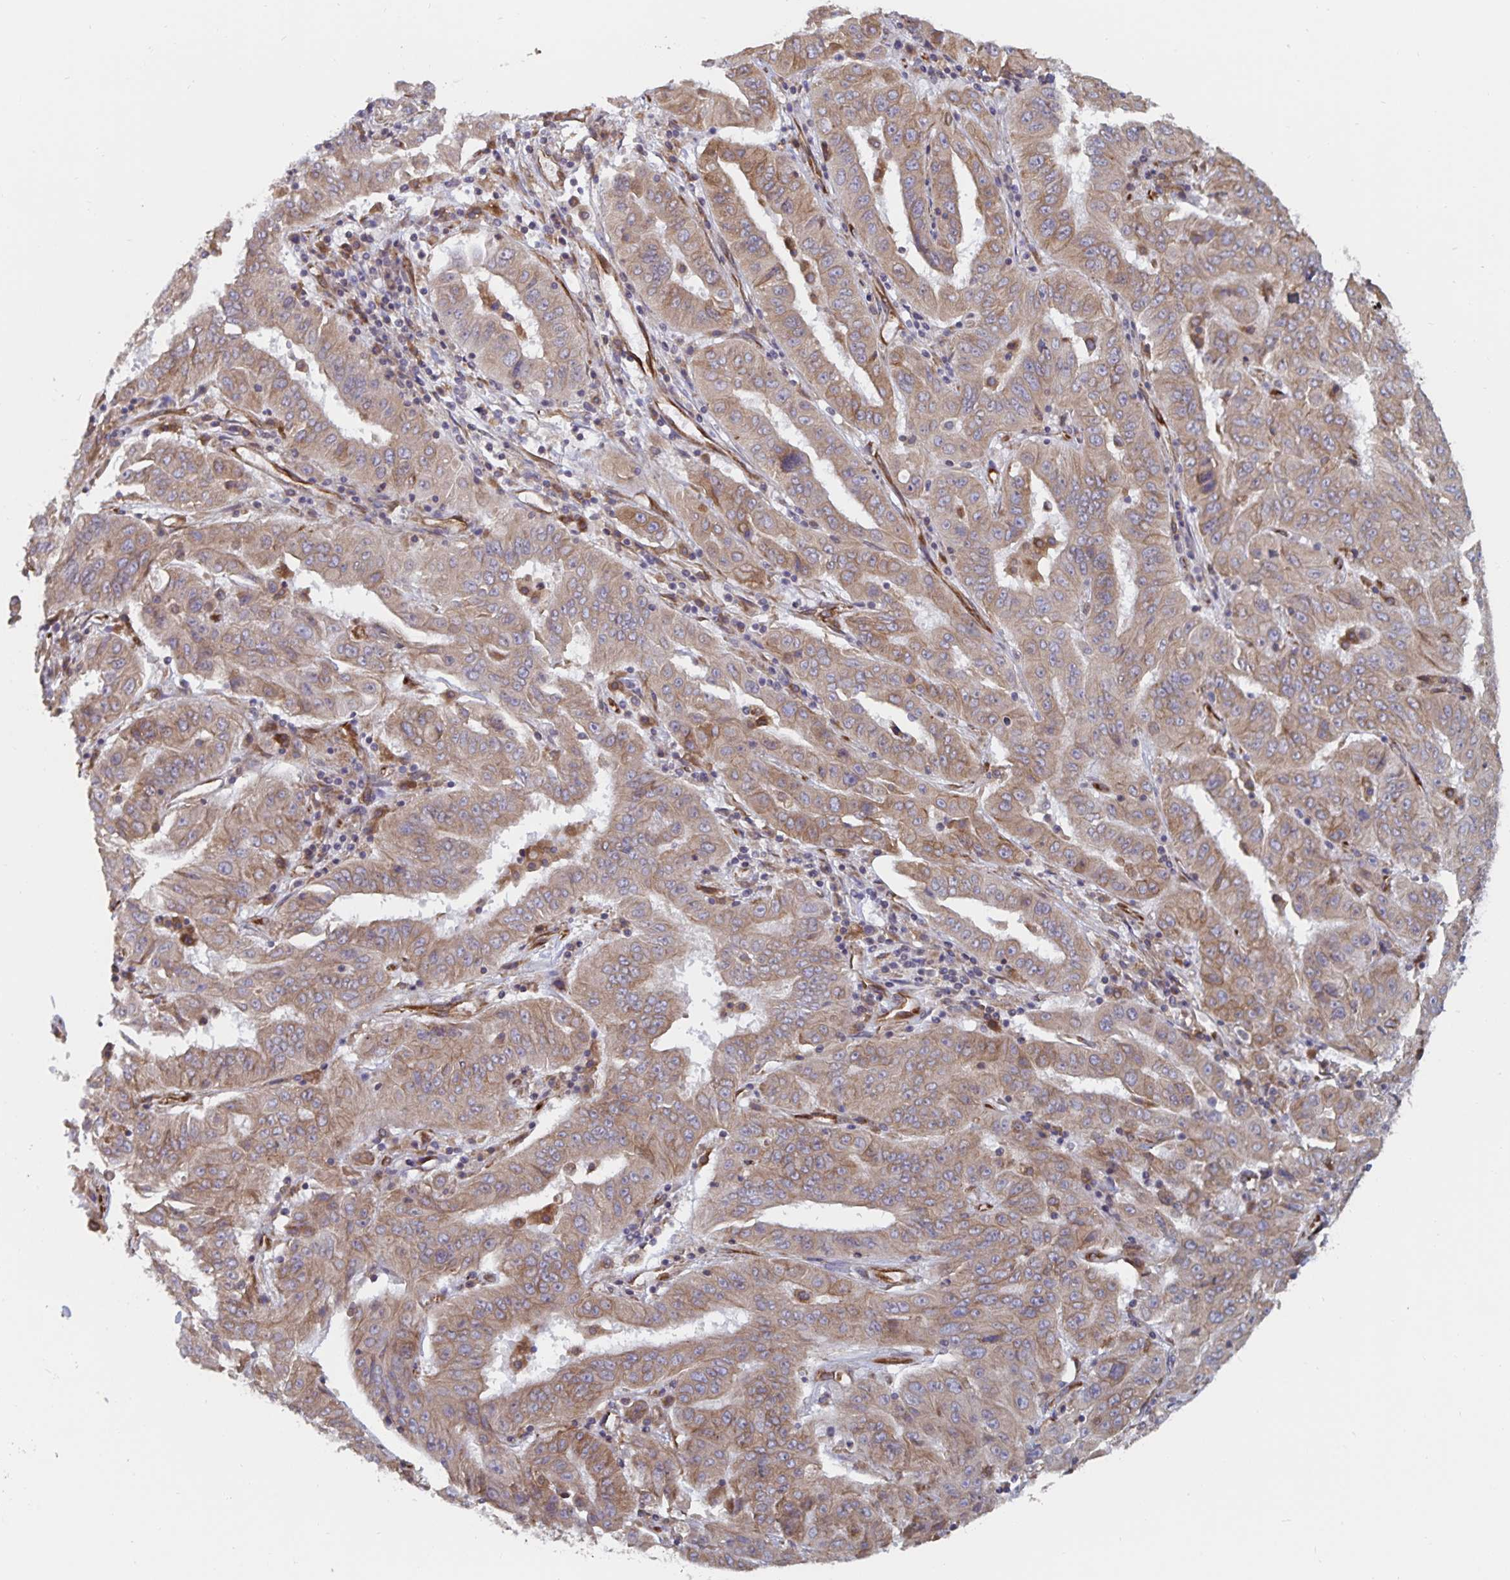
{"staining": {"intensity": "weak", "quantity": ">75%", "location": "cytoplasmic/membranous"}, "tissue": "pancreatic cancer", "cell_type": "Tumor cells", "image_type": "cancer", "snomed": [{"axis": "morphology", "description": "Adenocarcinoma, NOS"}, {"axis": "topography", "description": "Pancreas"}], "caption": "This histopathology image demonstrates IHC staining of adenocarcinoma (pancreatic), with low weak cytoplasmic/membranous staining in approximately >75% of tumor cells.", "gene": "BCAP29", "patient": {"sex": "male", "age": 63}}